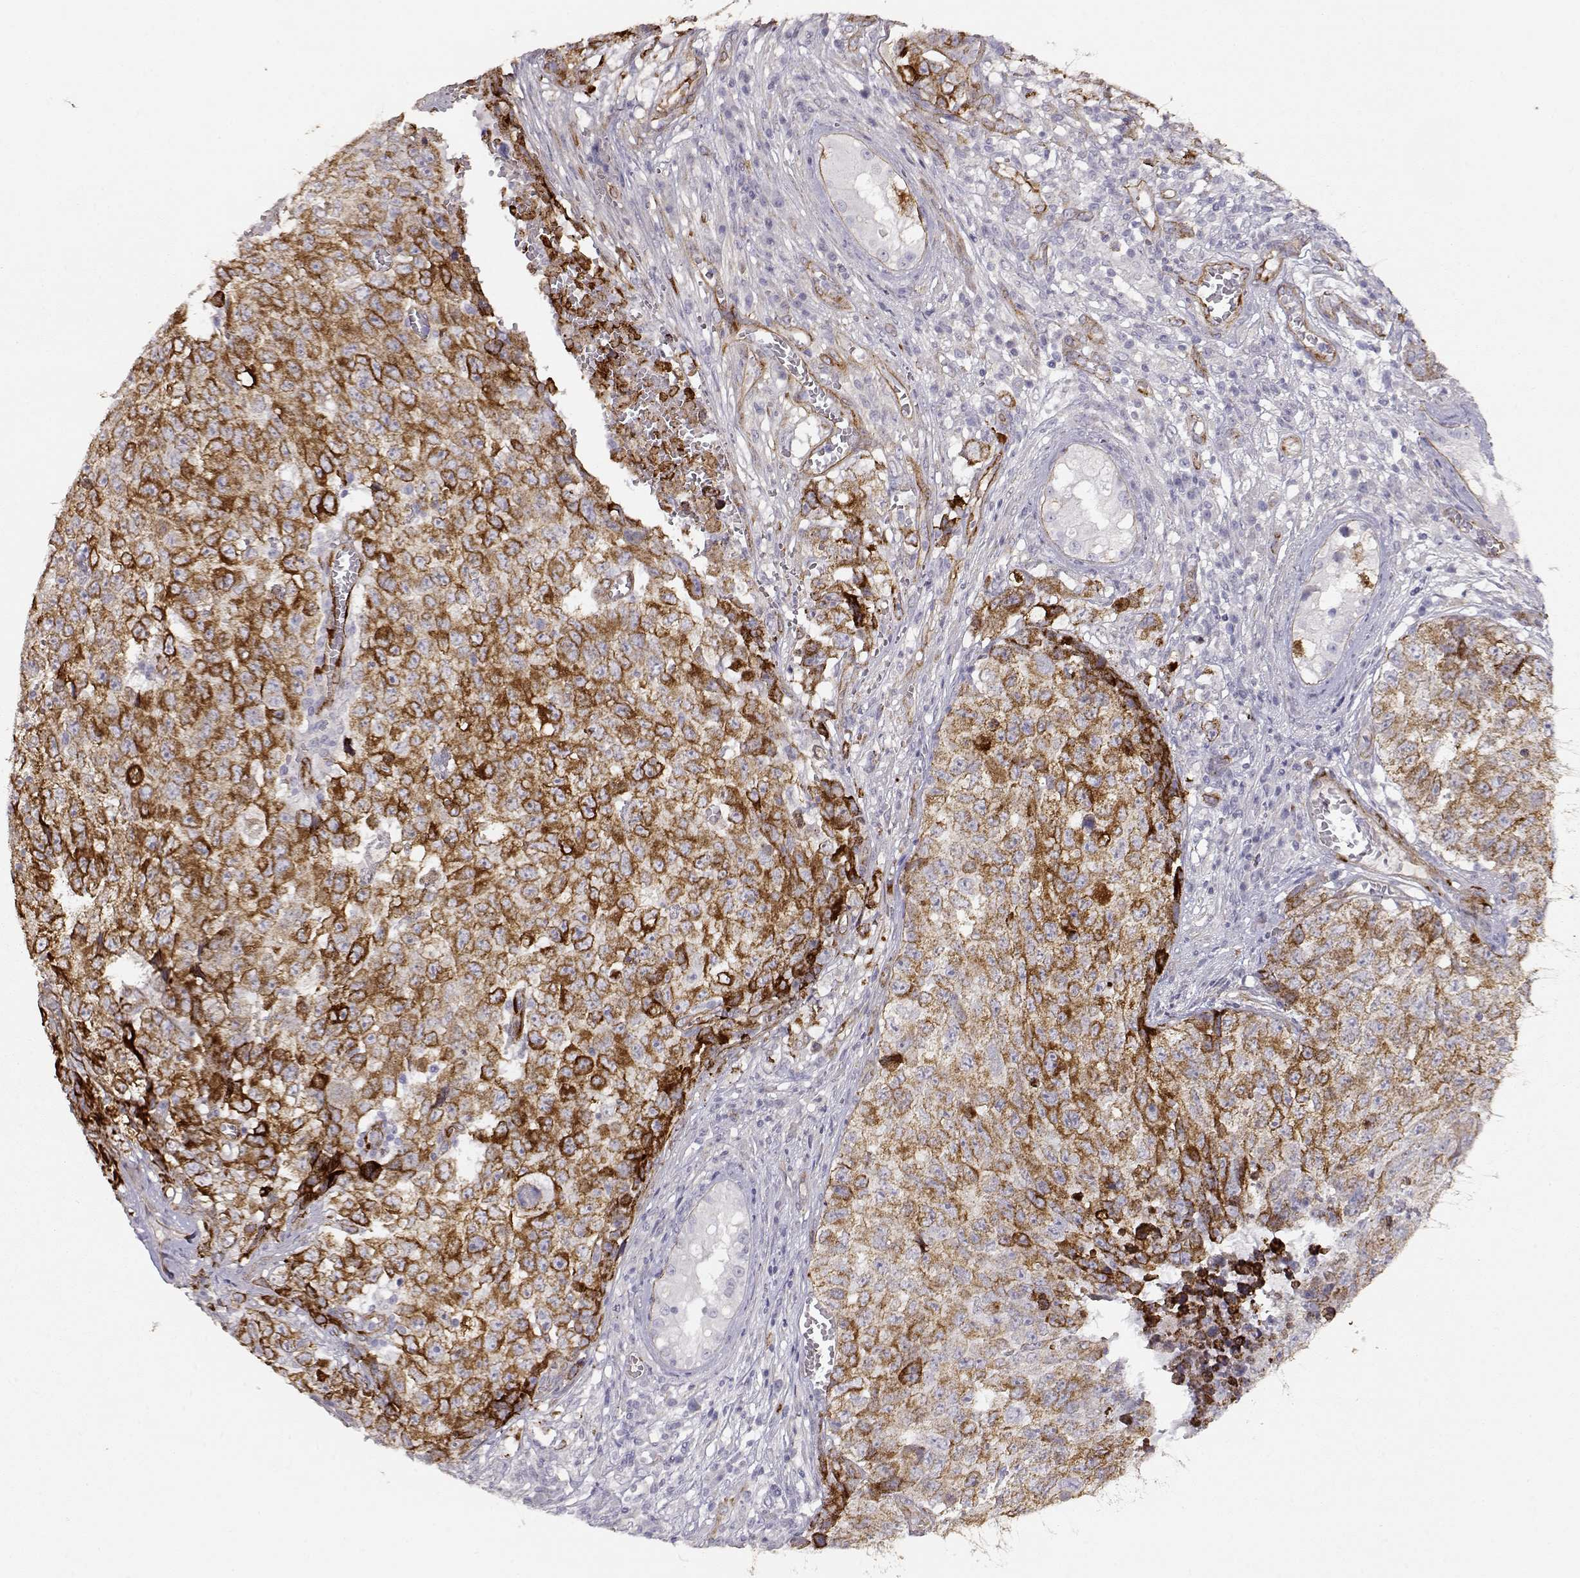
{"staining": {"intensity": "strong", "quantity": ">75%", "location": "cytoplasmic/membranous"}, "tissue": "testis cancer", "cell_type": "Tumor cells", "image_type": "cancer", "snomed": [{"axis": "morphology", "description": "Carcinoma, Embryonal, NOS"}, {"axis": "topography", "description": "Testis"}], "caption": "The immunohistochemical stain labels strong cytoplasmic/membranous staining in tumor cells of testis cancer tissue.", "gene": "LAMC1", "patient": {"sex": "male", "age": 23}}